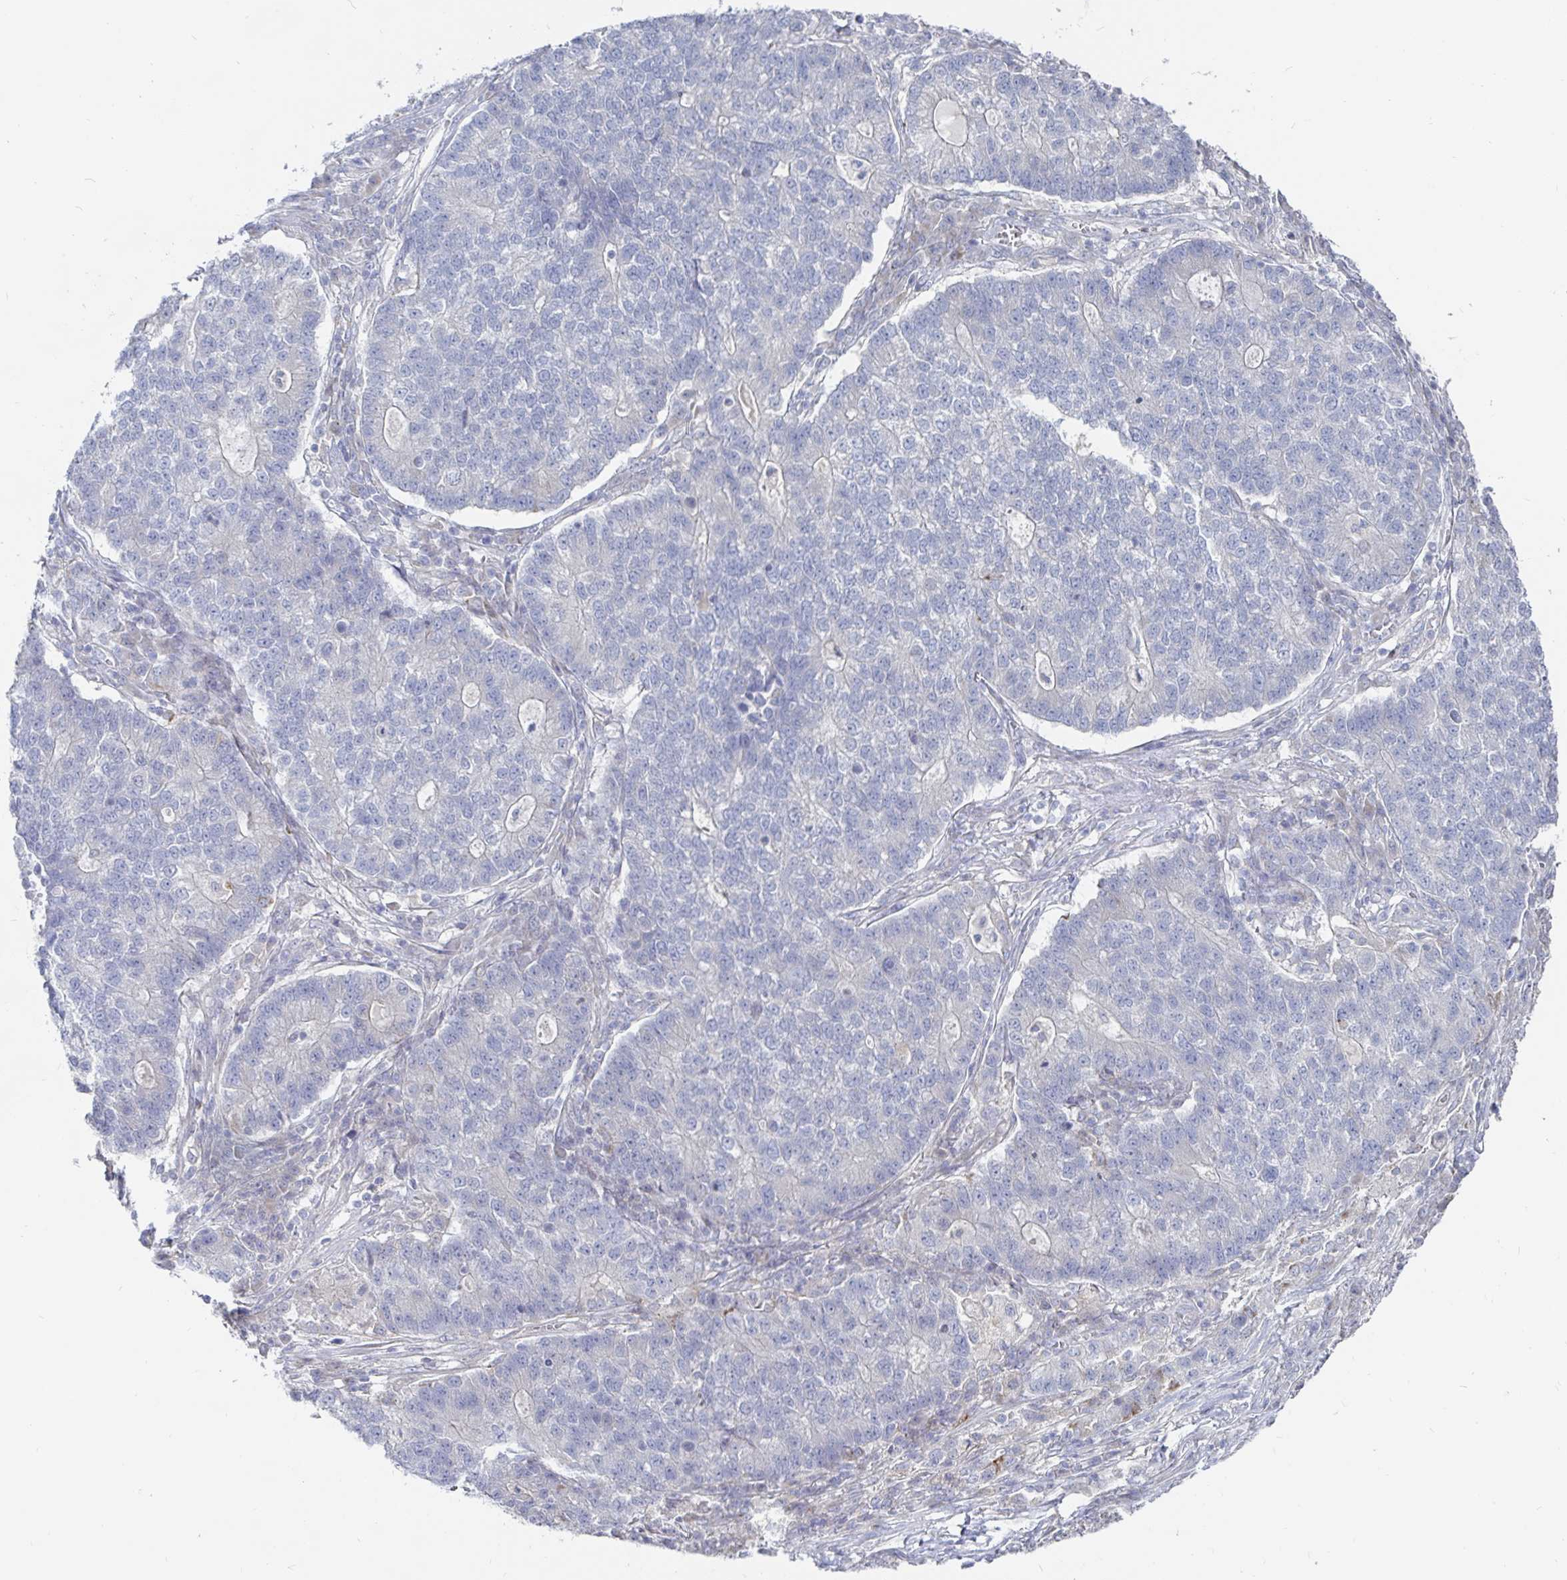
{"staining": {"intensity": "negative", "quantity": "none", "location": "none"}, "tissue": "lung cancer", "cell_type": "Tumor cells", "image_type": "cancer", "snomed": [{"axis": "morphology", "description": "Adenocarcinoma, NOS"}, {"axis": "topography", "description": "Lung"}], "caption": "Adenocarcinoma (lung) stained for a protein using immunohistochemistry (IHC) demonstrates no staining tumor cells.", "gene": "SPPL3", "patient": {"sex": "male", "age": 57}}